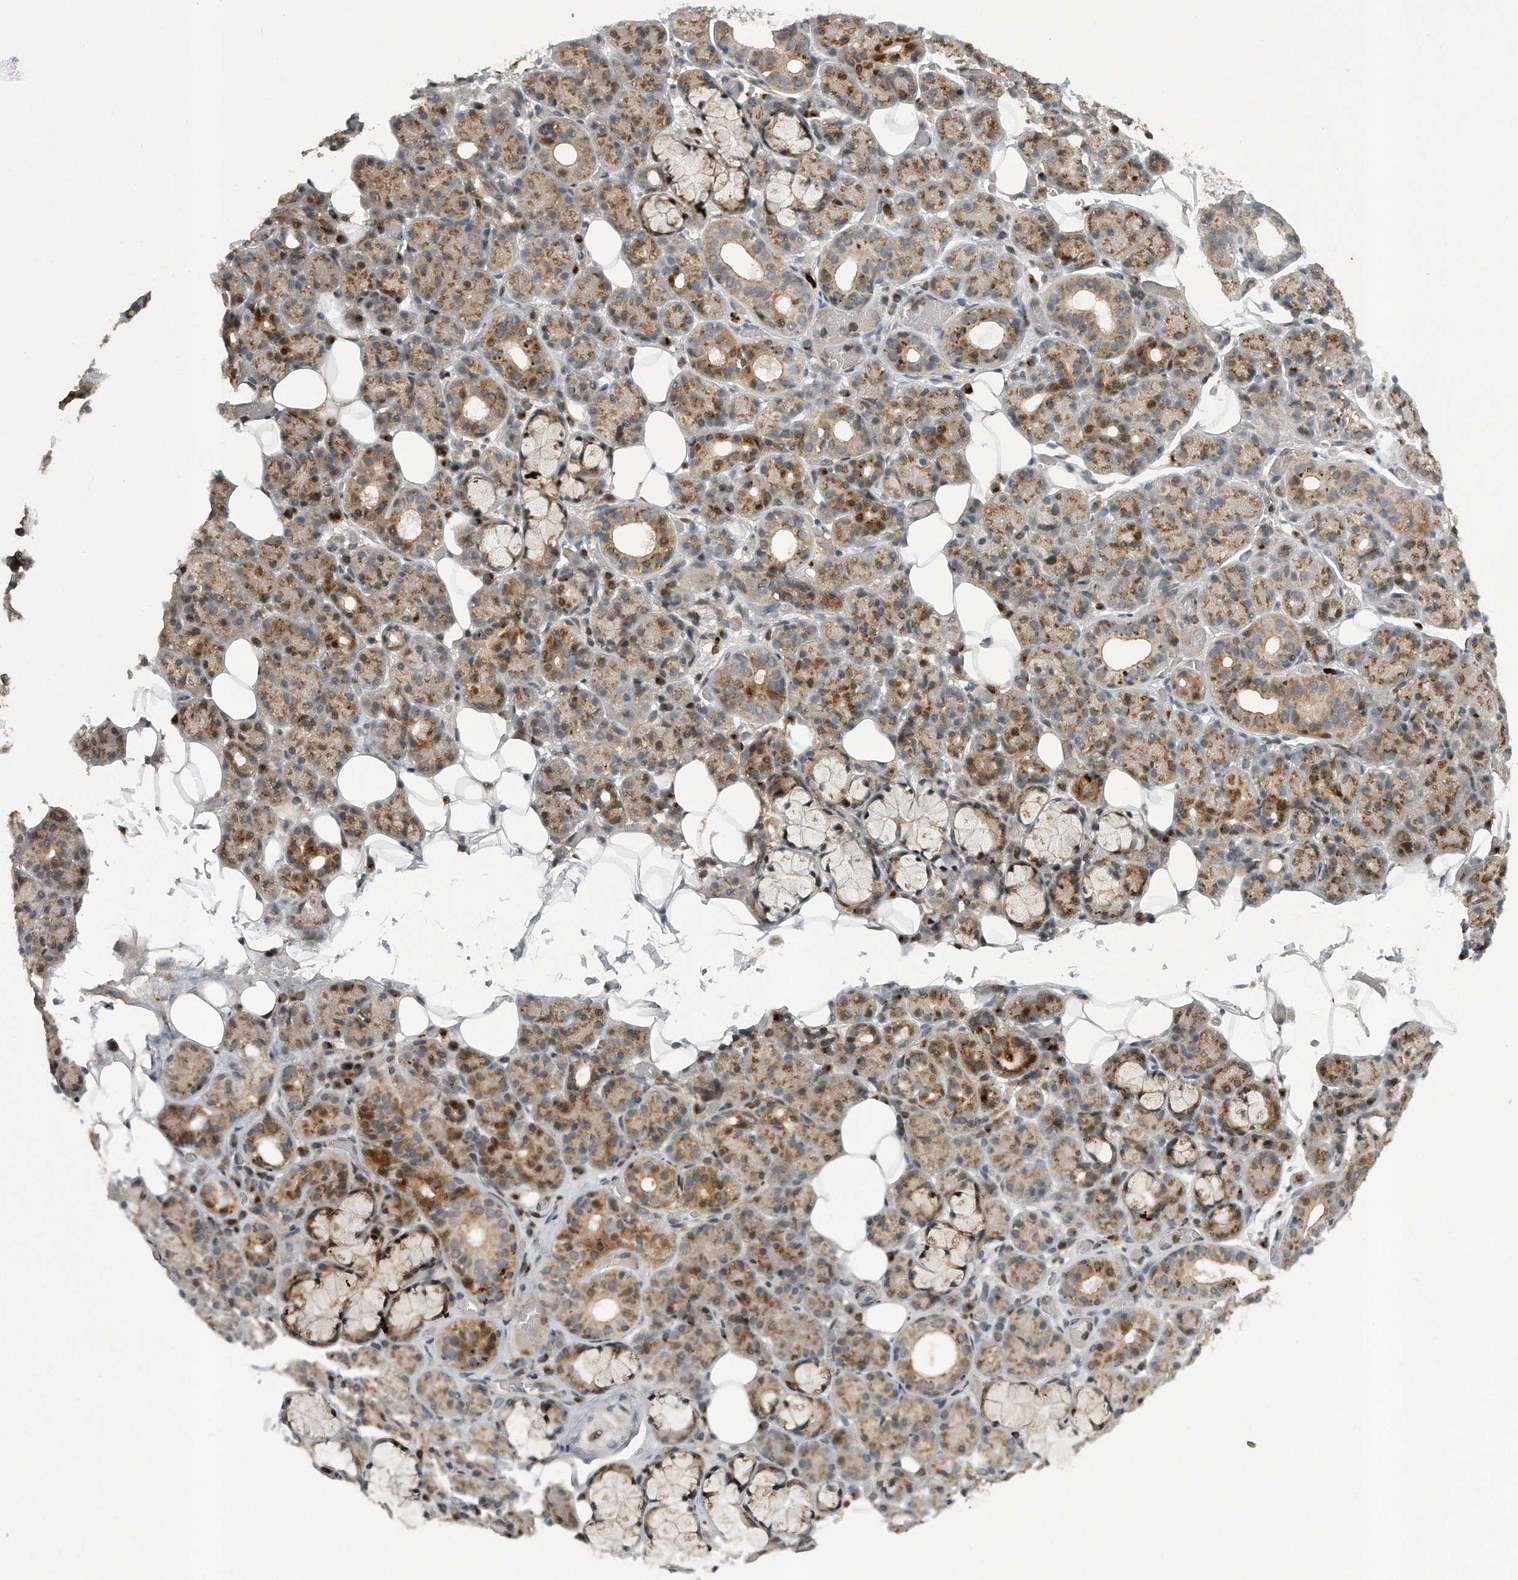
{"staining": {"intensity": "moderate", "quantity": "25%-75%", "location": "cytoplasmic/membranous"}, "tissue": "salivary gland", "cell_type": "Glandular cells", "image_type": "normal", "snomed": [{"axis": "morphology", "description": "Normal tissue, NOS"}, {"axis": "topography", "description": "Salivary gland"}], "caption": "IHC (DAB) staining of benign salivary gland displays moderate cytoplasmic/membranous protein expression in approximately 25%-75% of glandular cells.", "gene": "PGBD2", "patient": {"sex": "male", "age": 63}}